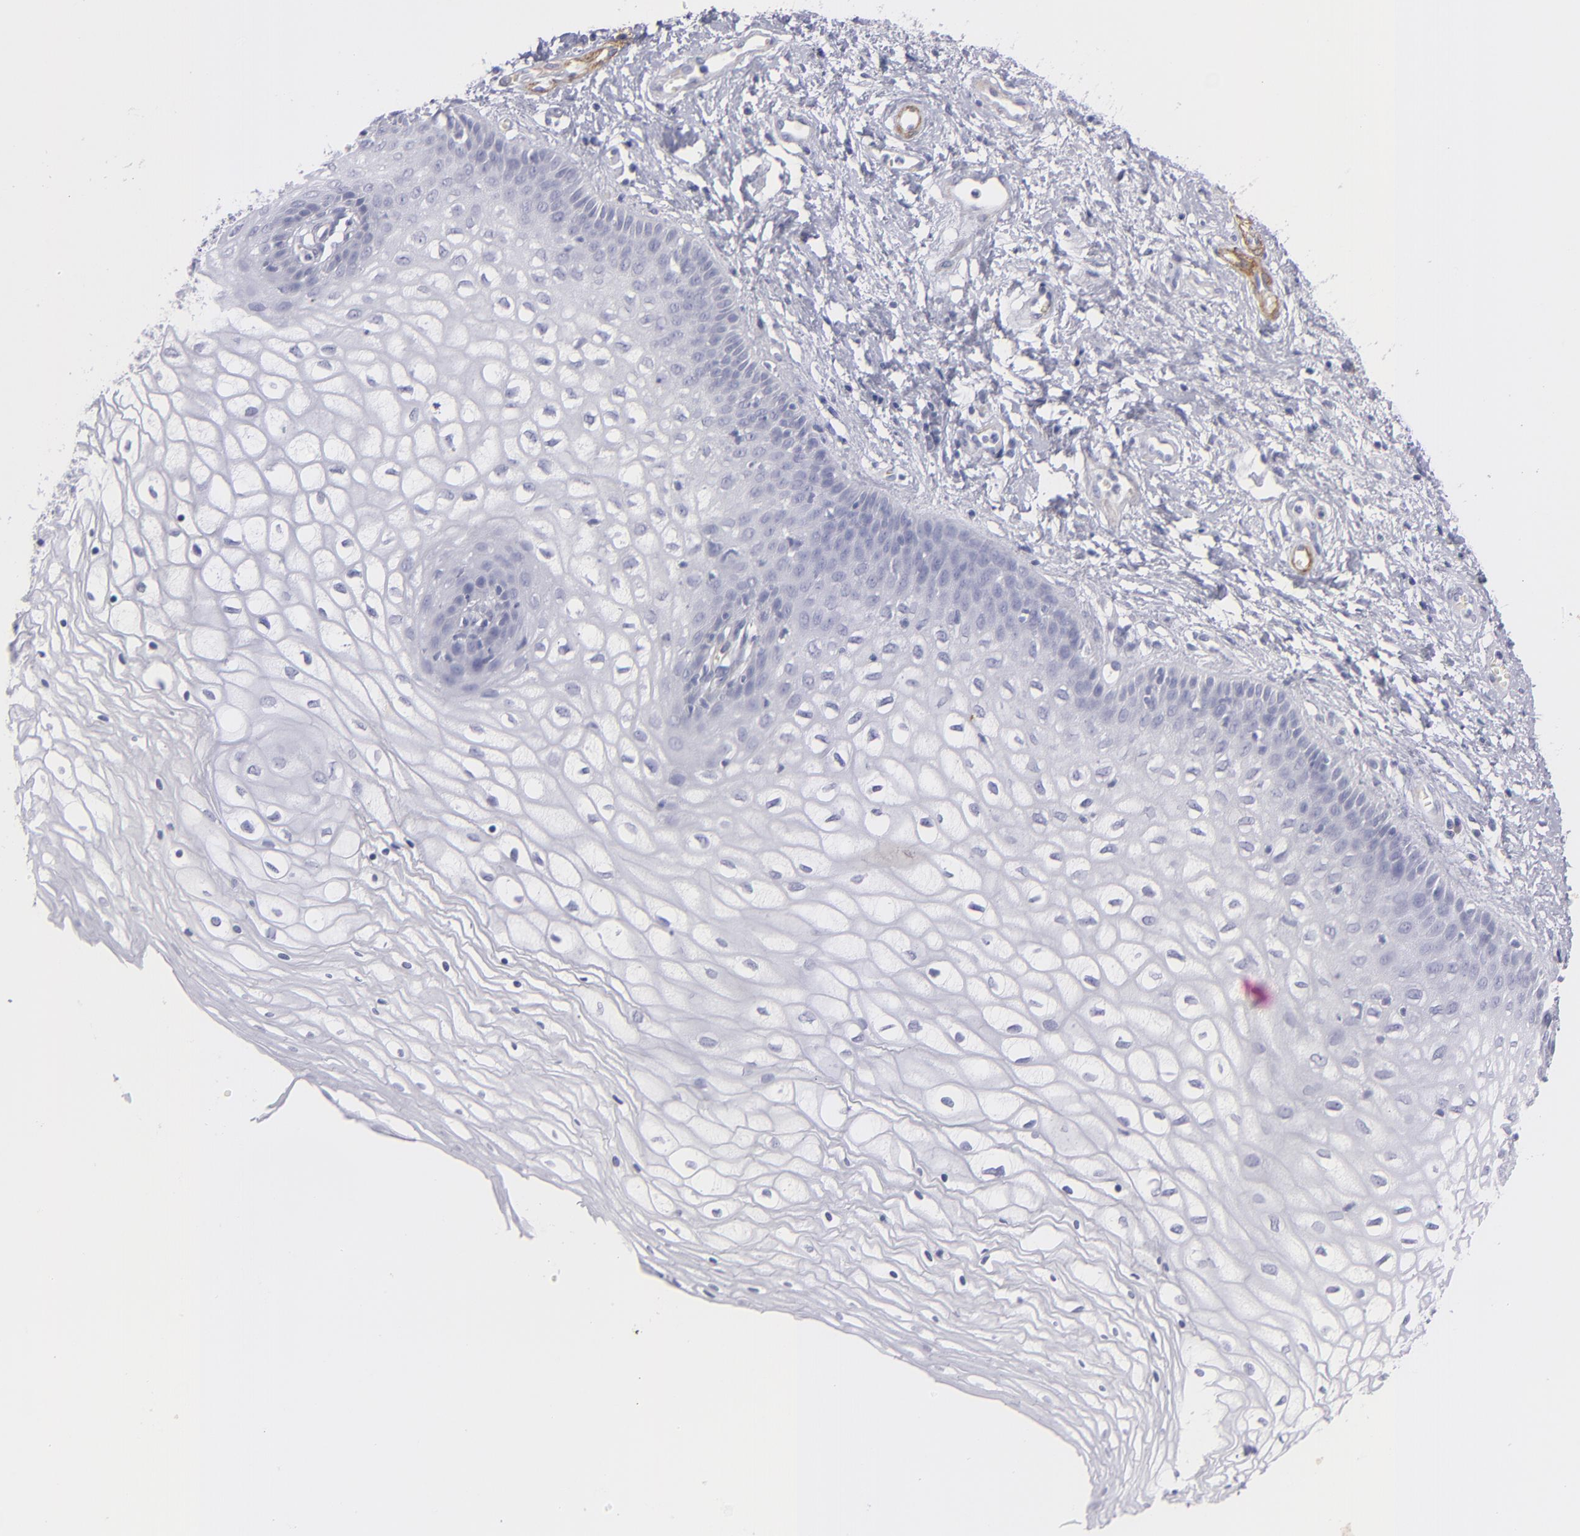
{"staining": {"intensity": "negative", "quantity": "none", "location": "none"}, "tissue": "vagina", "cell_type": "Squamous epithelial cells", "image_type": "normal", "snomed": [{"axis": "morphology", "description": "Normal tissue, NOS"}, {"axis": "topography", "description": "Vagina"}], "caption": "Unremarkable vagina was stained to show a protein in brown. There is no significant positivity in squamous epithelial cells. (DAB (3,3'-diaminobenzidine) immunohistochemistry (IHC) with hematoxylin counter stain).", "gene": "MYH11", "patient": {"sex": "female", "age": 34}}